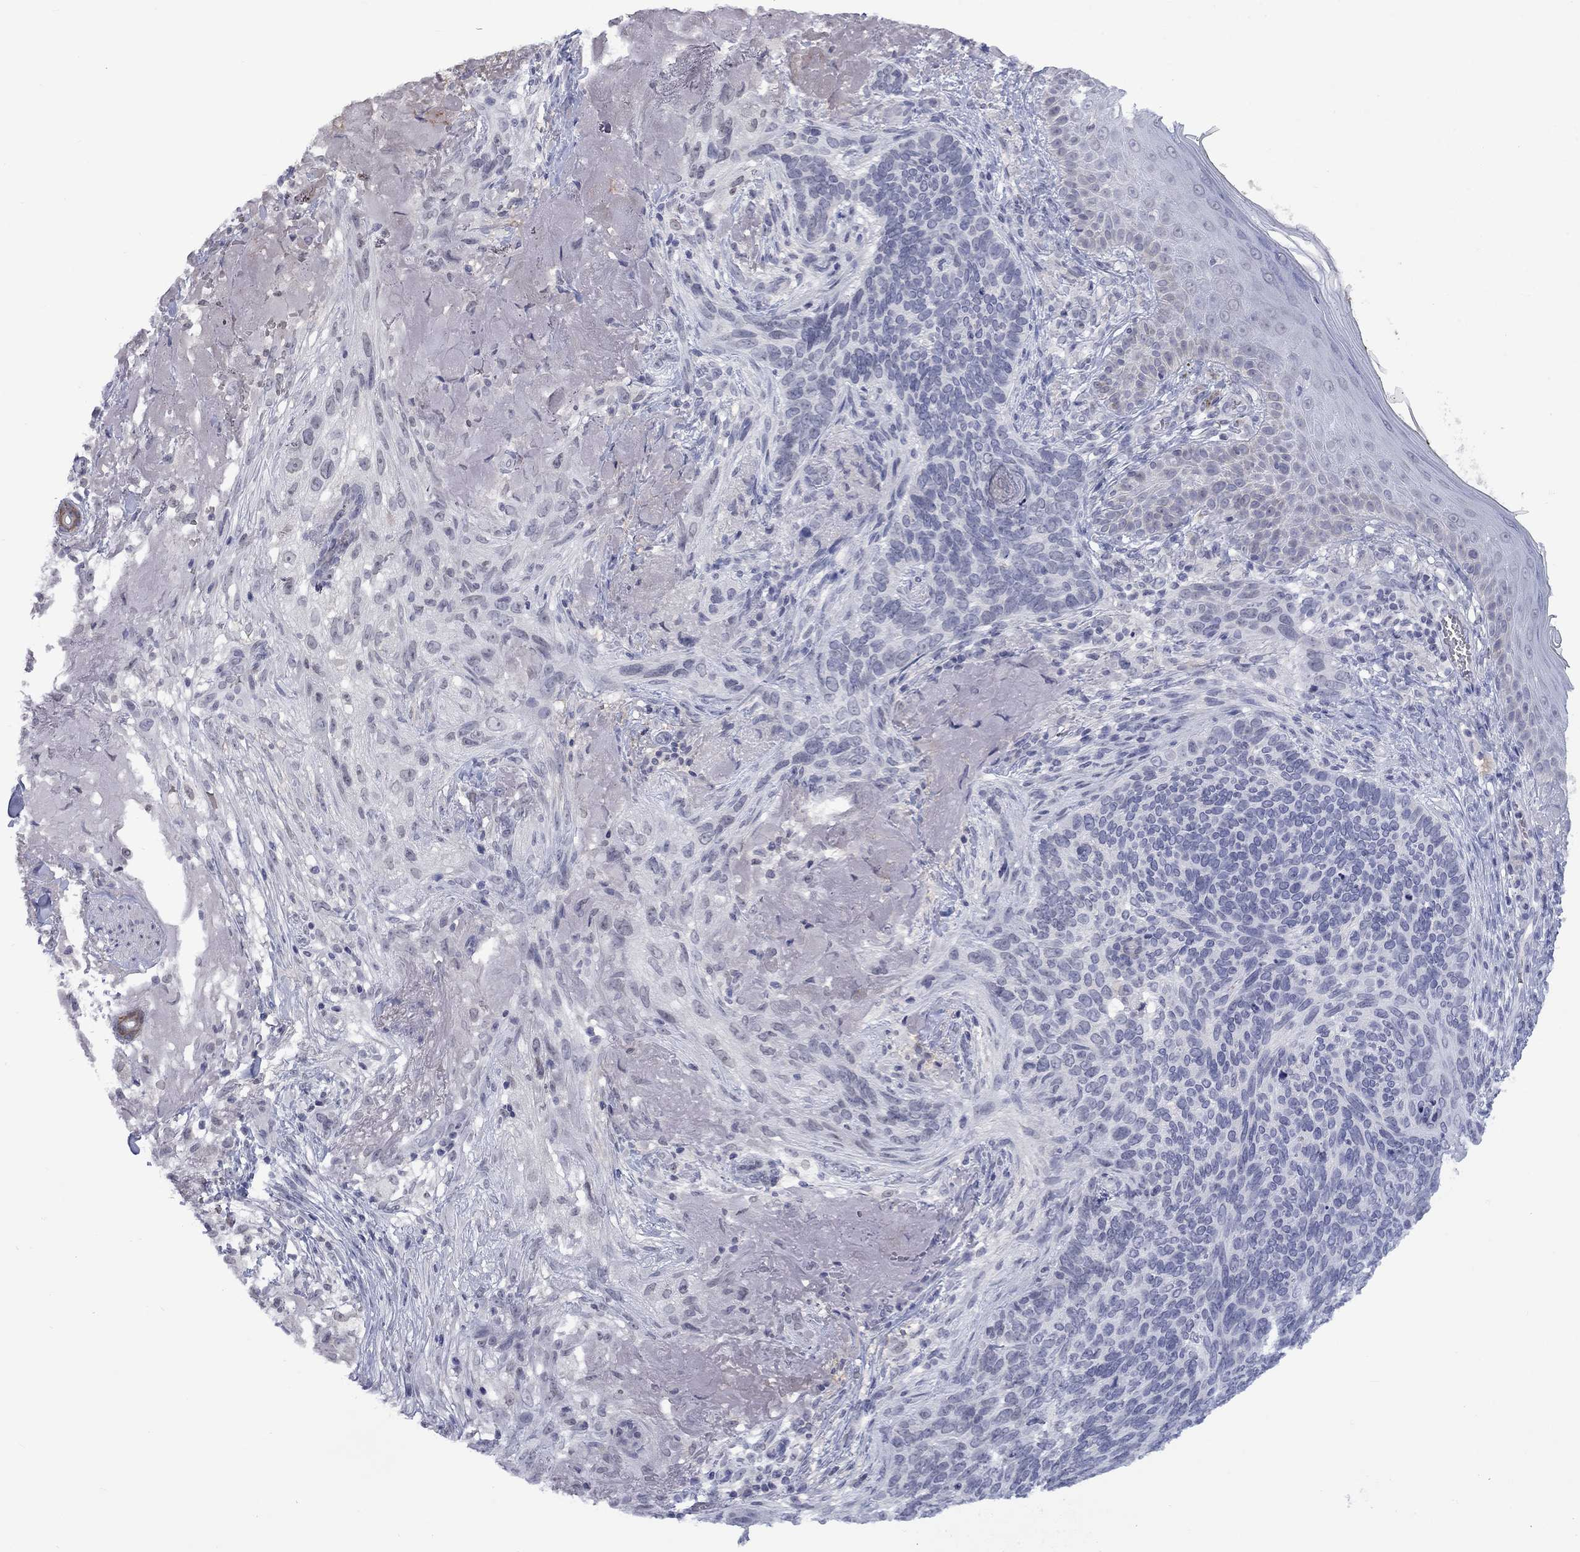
{"staining": {"intensity": "negative", "quantity": "none", "location": "none"}, "tissue": "skin cancer", "cell_type": "Tumor cells", "image_type": "cancer", "snomed": [{"axis": "morphology", "description": "Basal cell carcinoma"}, {"axis": "topography", "description": "Skin"}], "caption": "IHC histopathology image of neoplastic tissue: human skin basal cell carcinoma stained with DAB shows no significant protein staining in tumor cells.", "gene": "NSMF", "patient": {"sex": "male", "age": 91}}